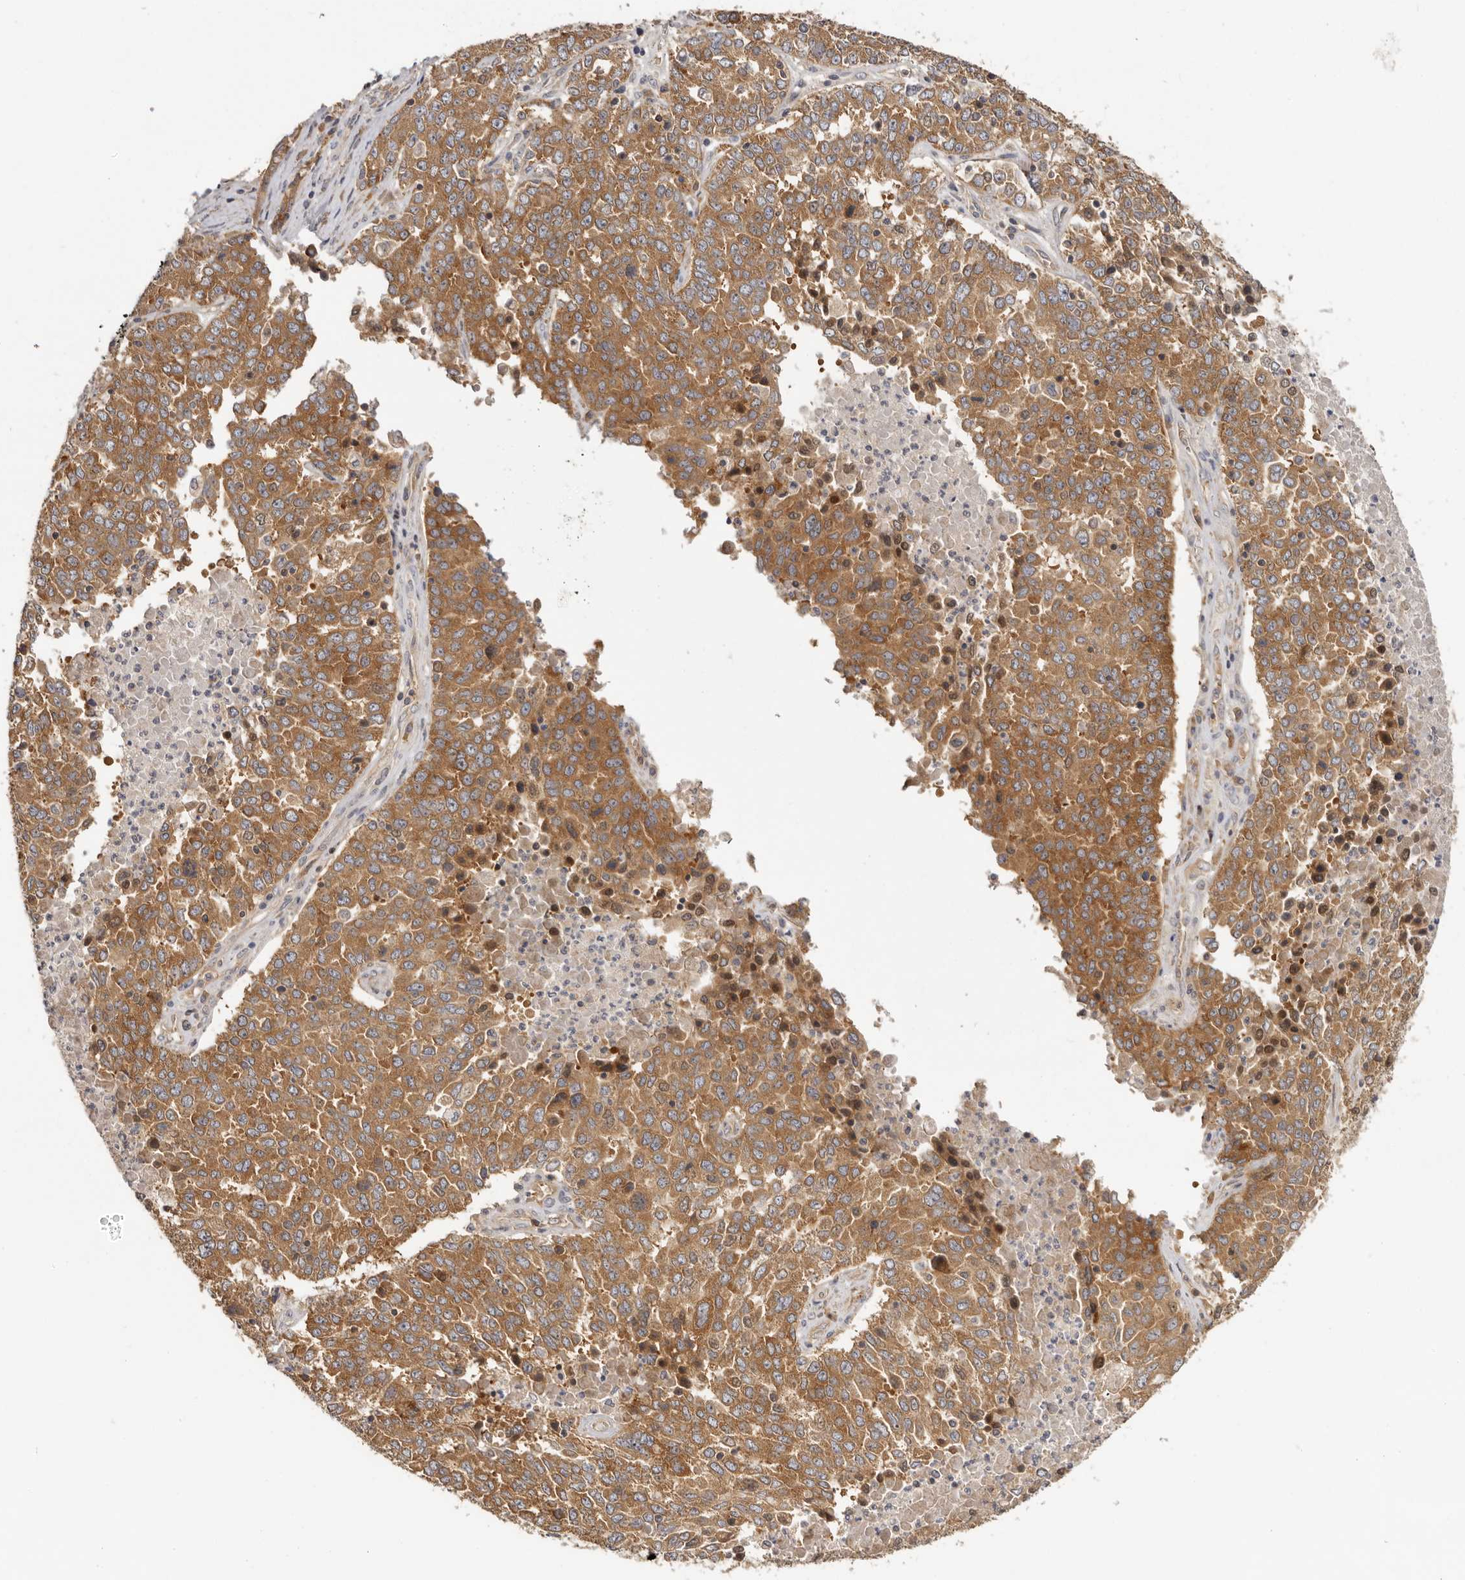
{"staining": {"intensity": "moderate", "quantity": ">75%", "location": "cytoplasmic/membranous"}, "tissue": "ovarian cancer", "cell_type": "Tumor cells", "image_type": "cancer", "snomed": [{"axis": "morphology", "description": "Carcinoma, endometroid"}, {"axis": "topography", "description": "Ovary"}], "caption": "Immunohistochemical staining of ovarian endometroid carcinoma demonstrates medium levels of moderate cytoplasmic/membranous staining in approximately >75% of tumor cells.", "gene": "EEF1E1", "patient": {"sex": "female", "age": 62}}